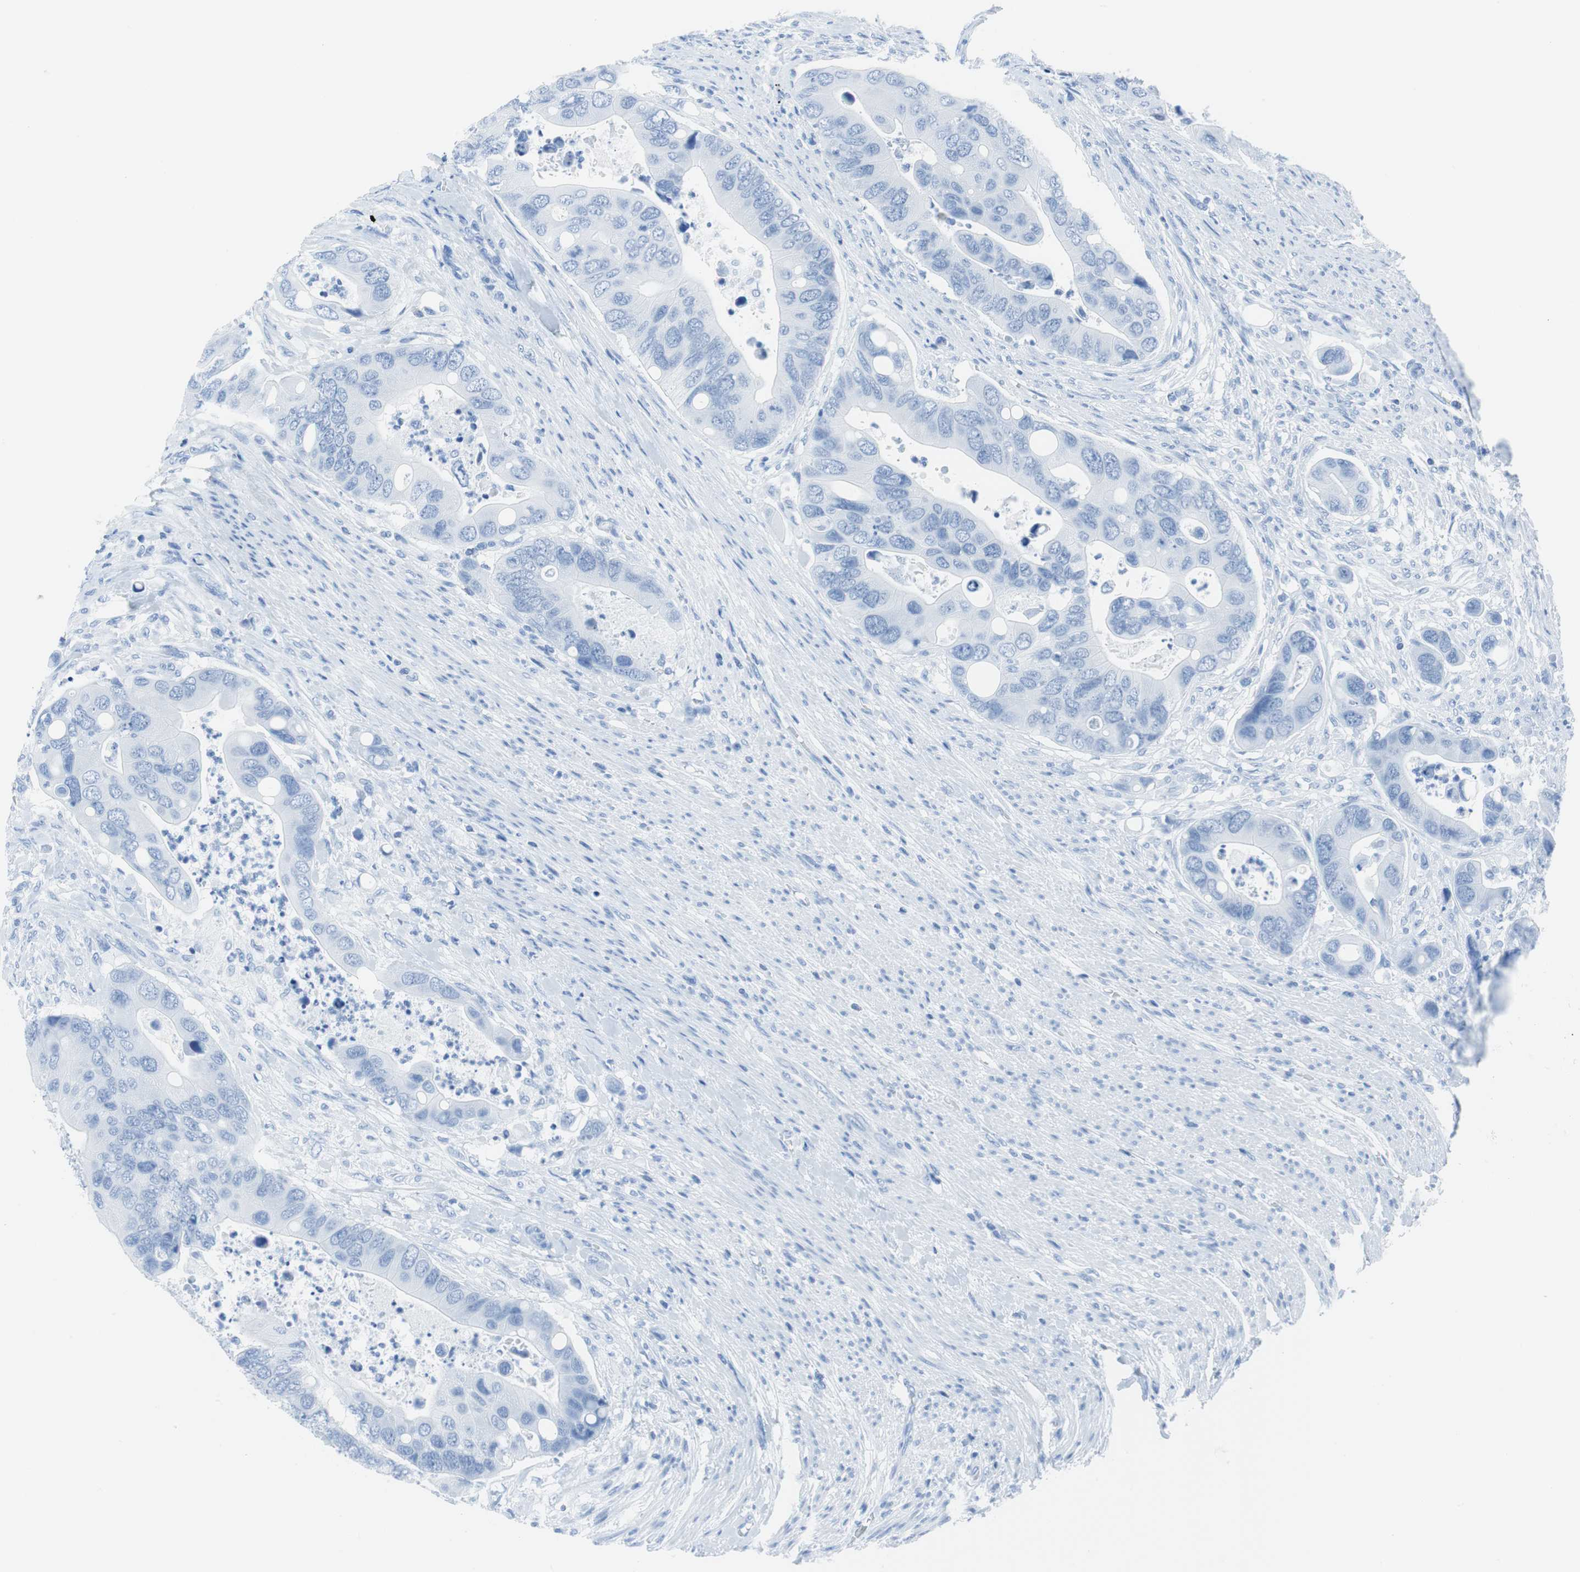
{"staining": {"intensity": "negative", "quantity": "none", "location": "none"}, "tissue": "colorectal cancer", "cell_type": "Tumor cells", "image_type": "cancer", "snomed": [{"axis": "morphology", "description": "Adenocarcinoma, NOS"}, {"axis": "topography", "description": "Rectum"}], "caption": "Photomicrograph shows no protein expression in tumor cells of colorectal cancer (adenocarcinoma) tissue. (DAB immunohistochemistry with hematoxylin counter stain).", "gene": "NFATC2", "patient": {"sex": "female", "age": 57}}